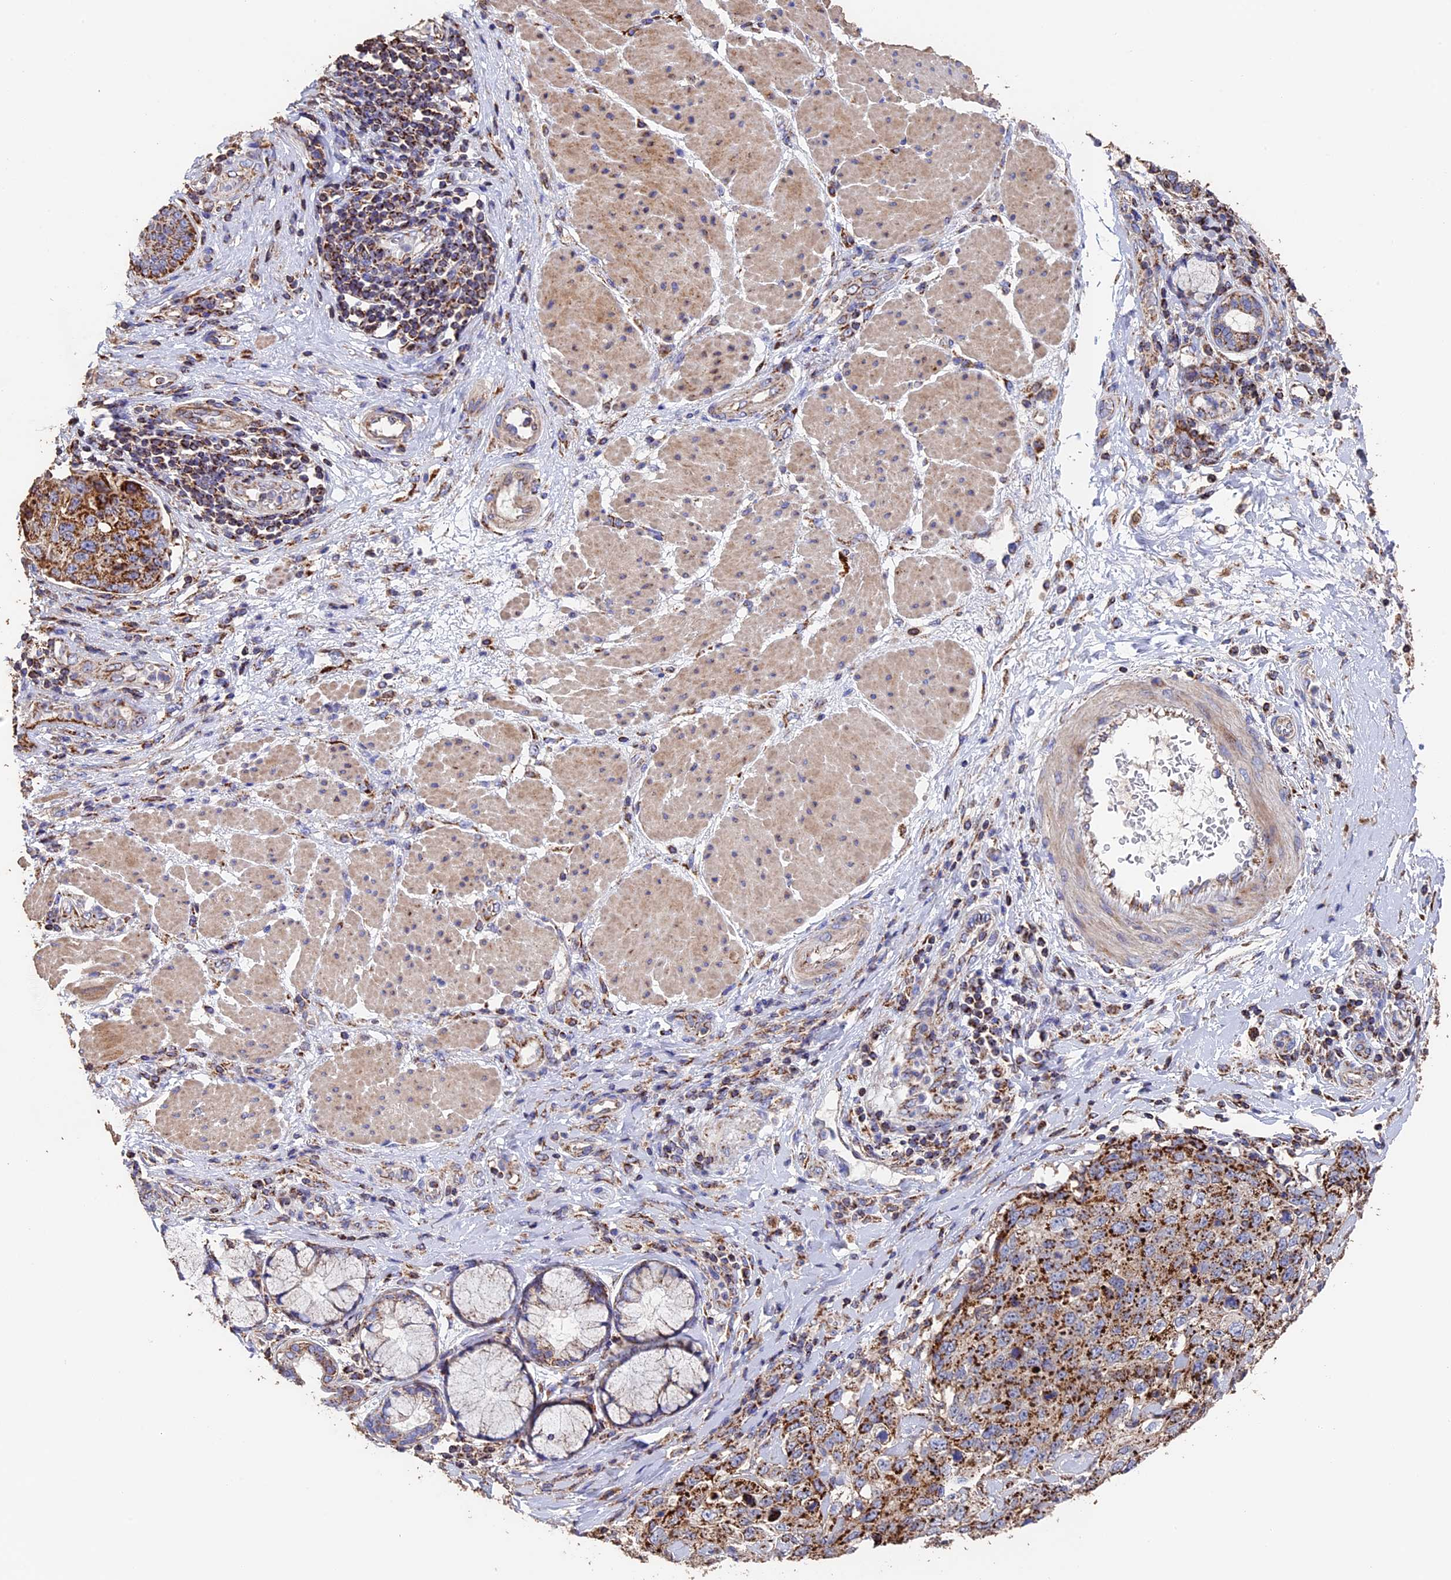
{"staining": {"intensity": "strong", "quantity": ">75%", "location": "cytoplasmic/membranous"}, "tissue": "stomach cancer", "cell_type": "Tumor cells", "image_type": "cancer", "snomed": [{"axis": "morphology", "description": "Adenocarcinoma, NOS"}, {"axis": "topography", "description": "Stomach"}], "caption": "Adenocarcinoma (stomach) tissue demonstrates strong cytoplasmic/membranous expression in approximately >75% of tumor cells, visualized by immunohistochemistry.", "gene": "ADAT1", "patient": {"sex": "male", "age": 48}}